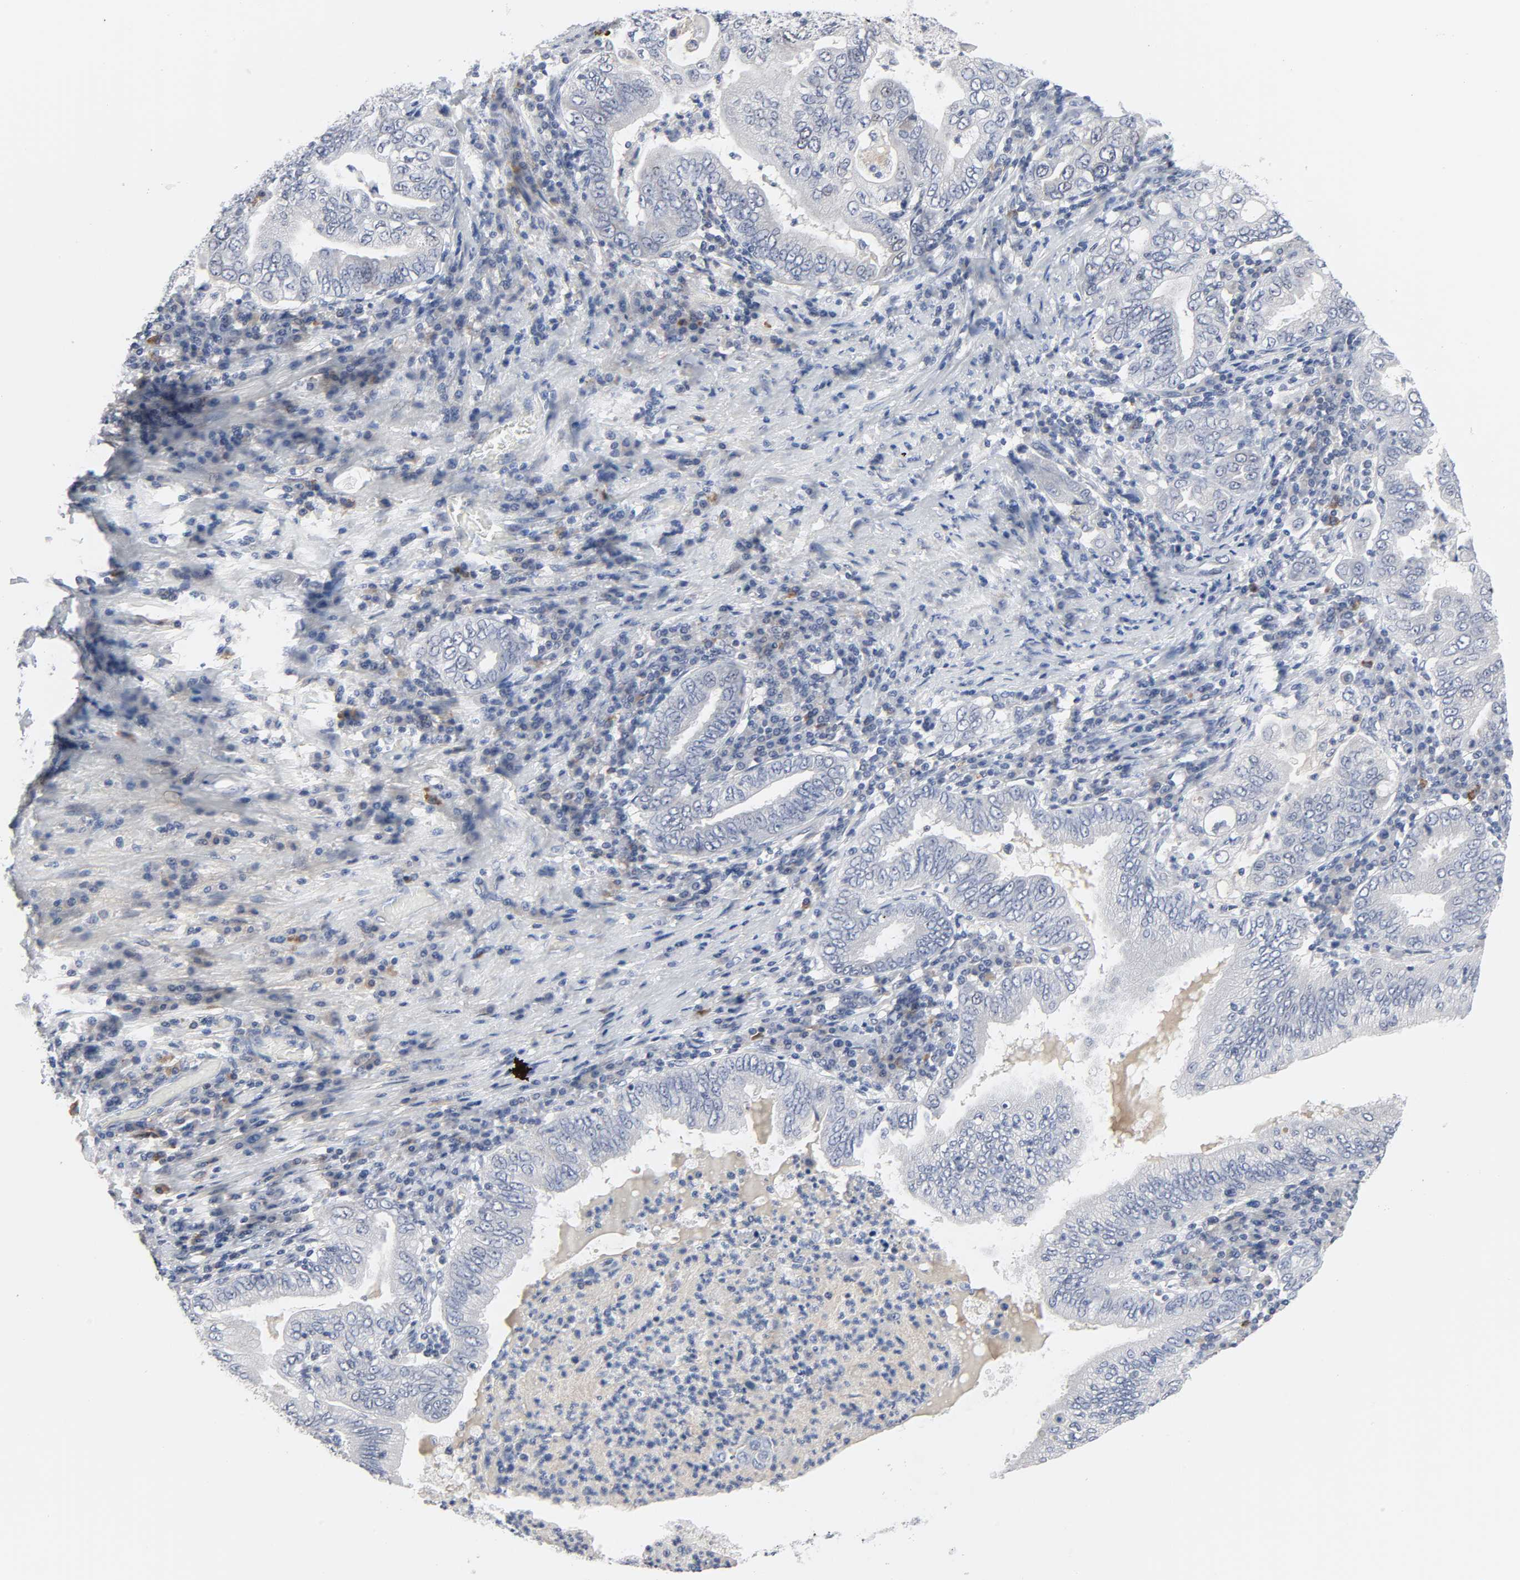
{"staining": {"intensity": "negative", "quantity": "none", "location": "none"}, "tissue": "stomach cancer", "cell_type": "Tumor cells", "image_type": "cancer", "snomed": [{"axis": "morphology", "description": "Normal tissue, NOS"}, {"axis": "morphology", "description": "Adenocarcinoma, NOS"}, {"axis": "topography", "description": "Esophagus"}, {"axis": "topography", "description": "Stomach, upper"}, {"axis": "topography", "description": "Peripheral nerve tissue"}], "caption": "There is no significant positivity in tumor cells of stomach cancer.", "gene": "WEE1", "patient": {"sex": "male", "age": 62}}